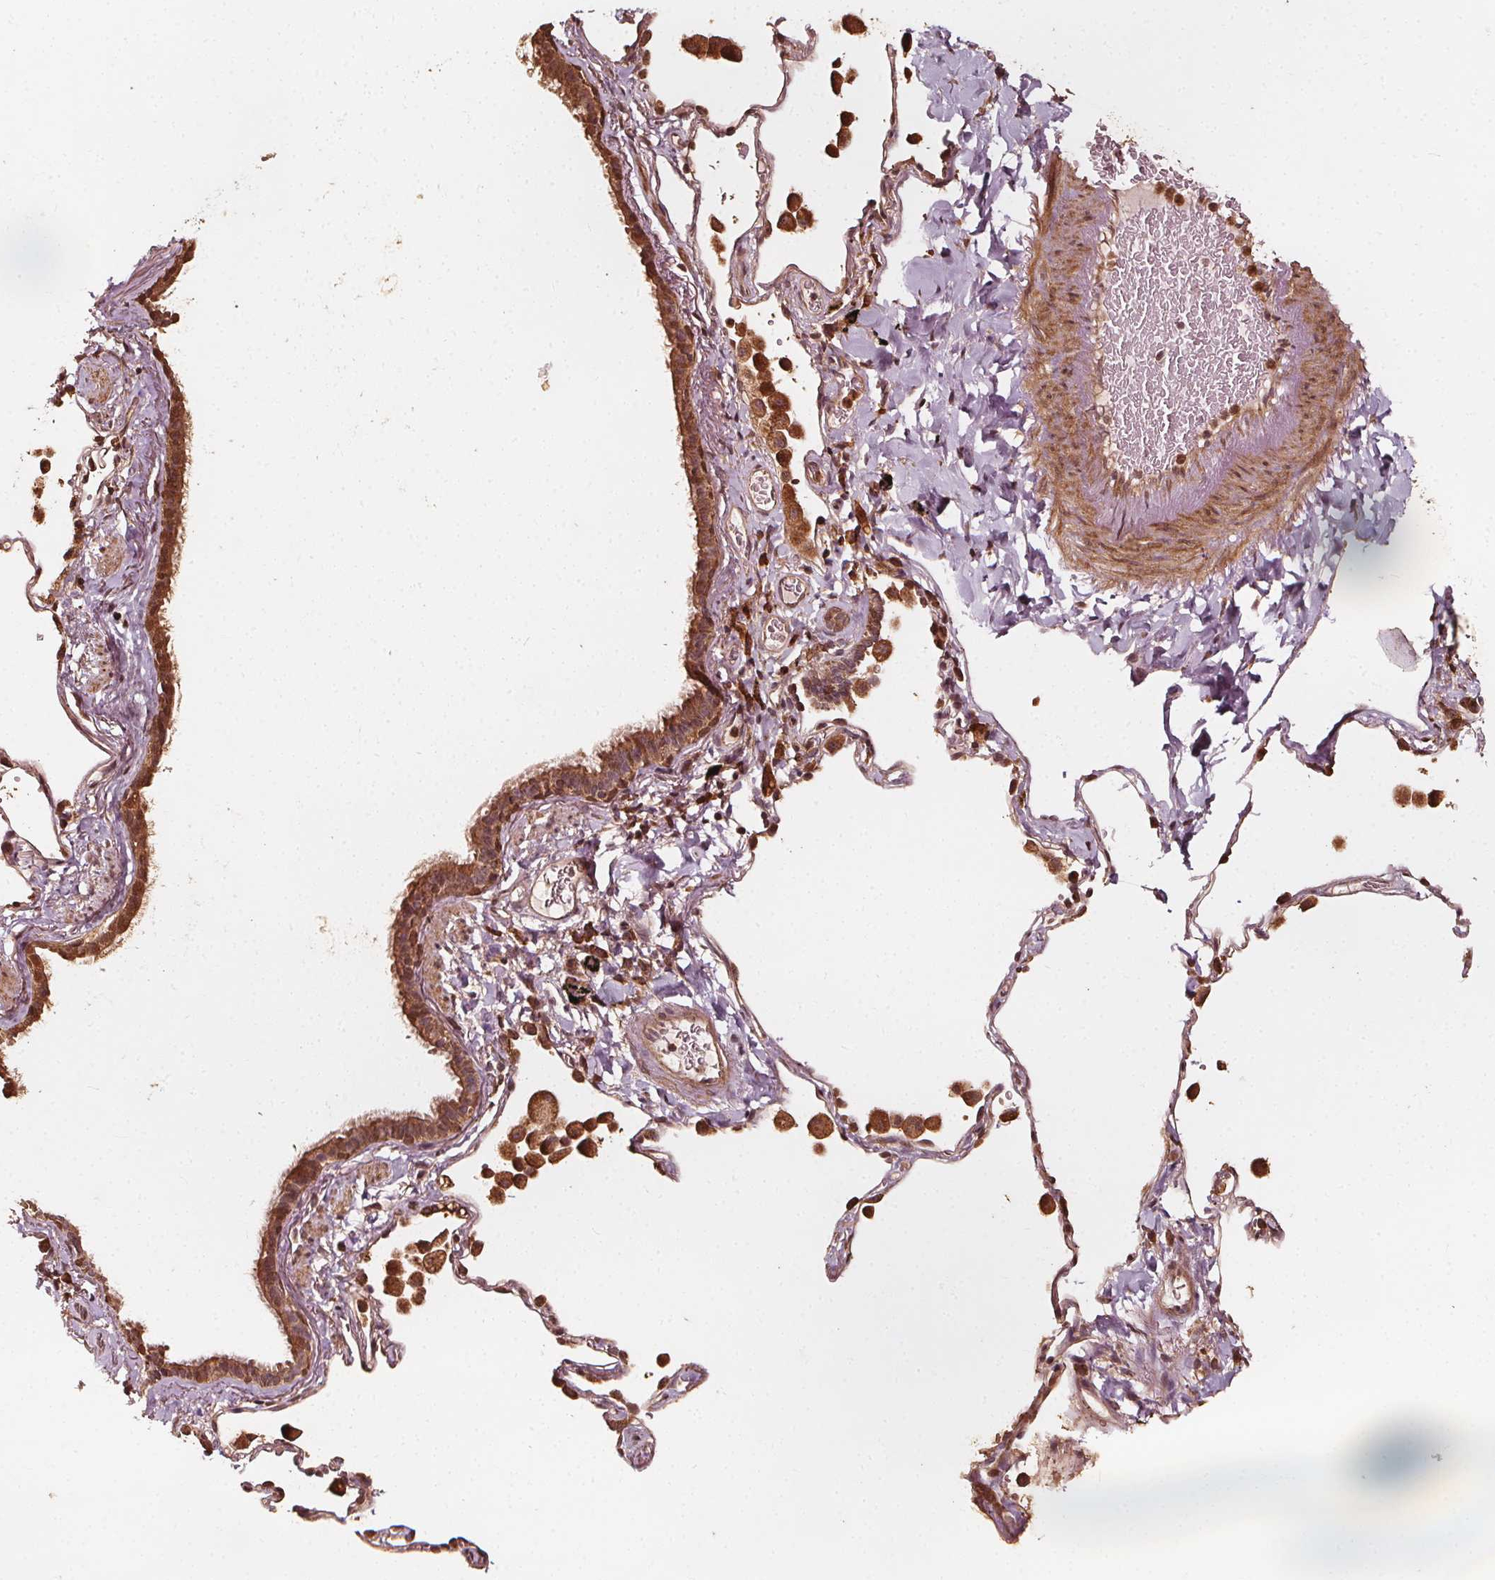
{"staining": {"intensity": "moderate", "quantity": ">75%", "location": "cytoplasmic/membranous,nuclear"}, "tissue": "bronchus", "cell_type": "Respiratory epithelial cells", "image_type": "normal", "snomed": [{"axis": "morphology", "description": "Normal tissue, NOS"}, {"axis": "topography", "description": "Bronchus"}, {"axis": "topography", "description": "Lung"}], "caption": "A brown stain highlights moderate cytoplasmic/membranous,nuclear positivity of a protein in respiratory epithelial cells of normal bronchus. The protein is shown in brown color, while the nuclei are stained blue.", "gene": "NPC1", "patient": {"sex": "male", "age": 54}}